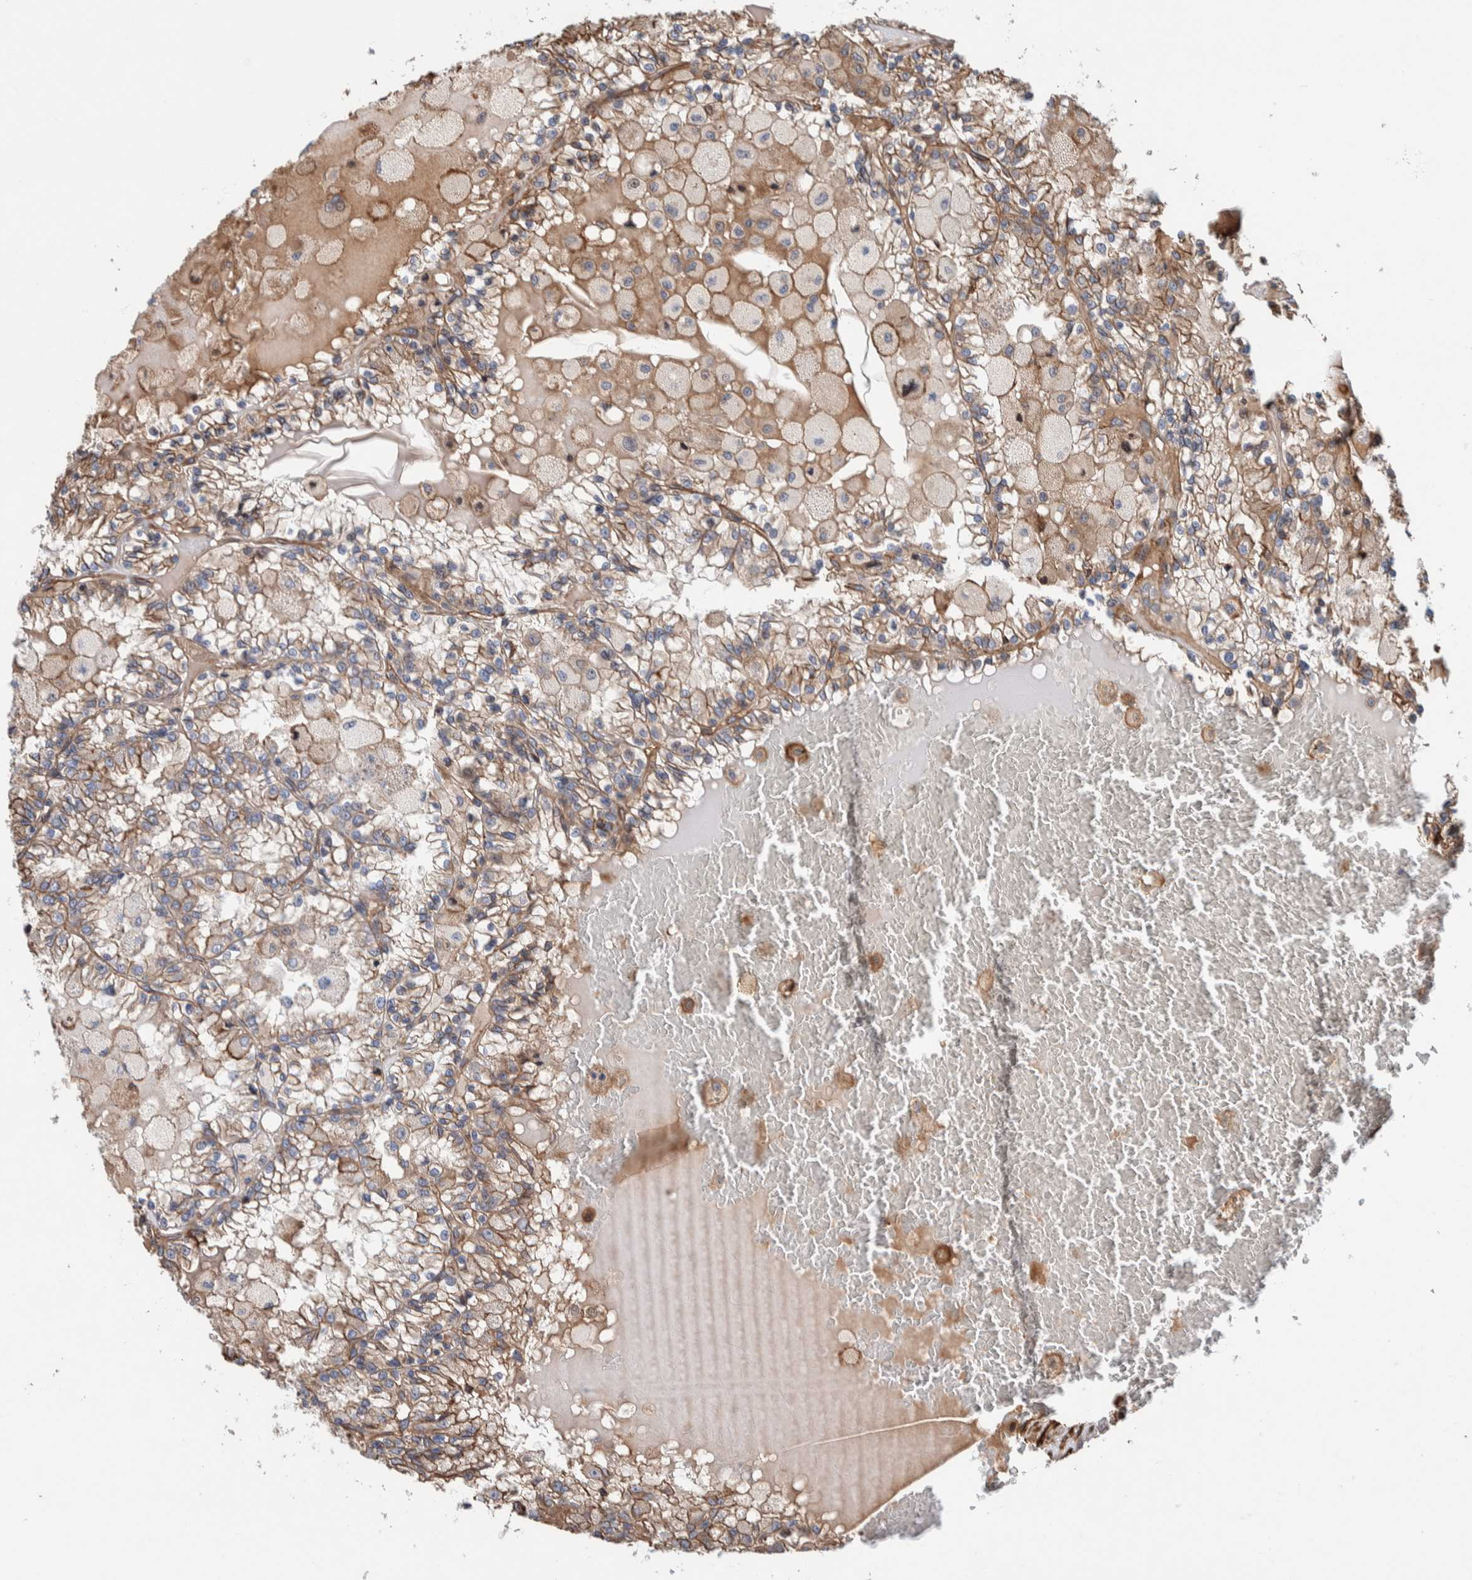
{"staining": {"intensity": "weak", "quantity": "25%-75%", "location": "cytoplasmic/membranous"}, "tissue": "renal cancer", "cell_type": "Tumor cells", "image_type": "cancer", "snomed": [{"axis": "morphology", "description": "Adenocarcinoma, NOS"}, {"axis": "topography", "description": "Kidney"}], "caption": "Tumor cells reveal low levels of weak cytoplasmic/membranous positivity in approximately 25%-75% of cells in human adenocarcinoma (renal). (brown staining indicates protein expression, while blue staining denotes nuclei).", "gene": "PKD1L1", "patient": {"sex": "female", "age": 56}}